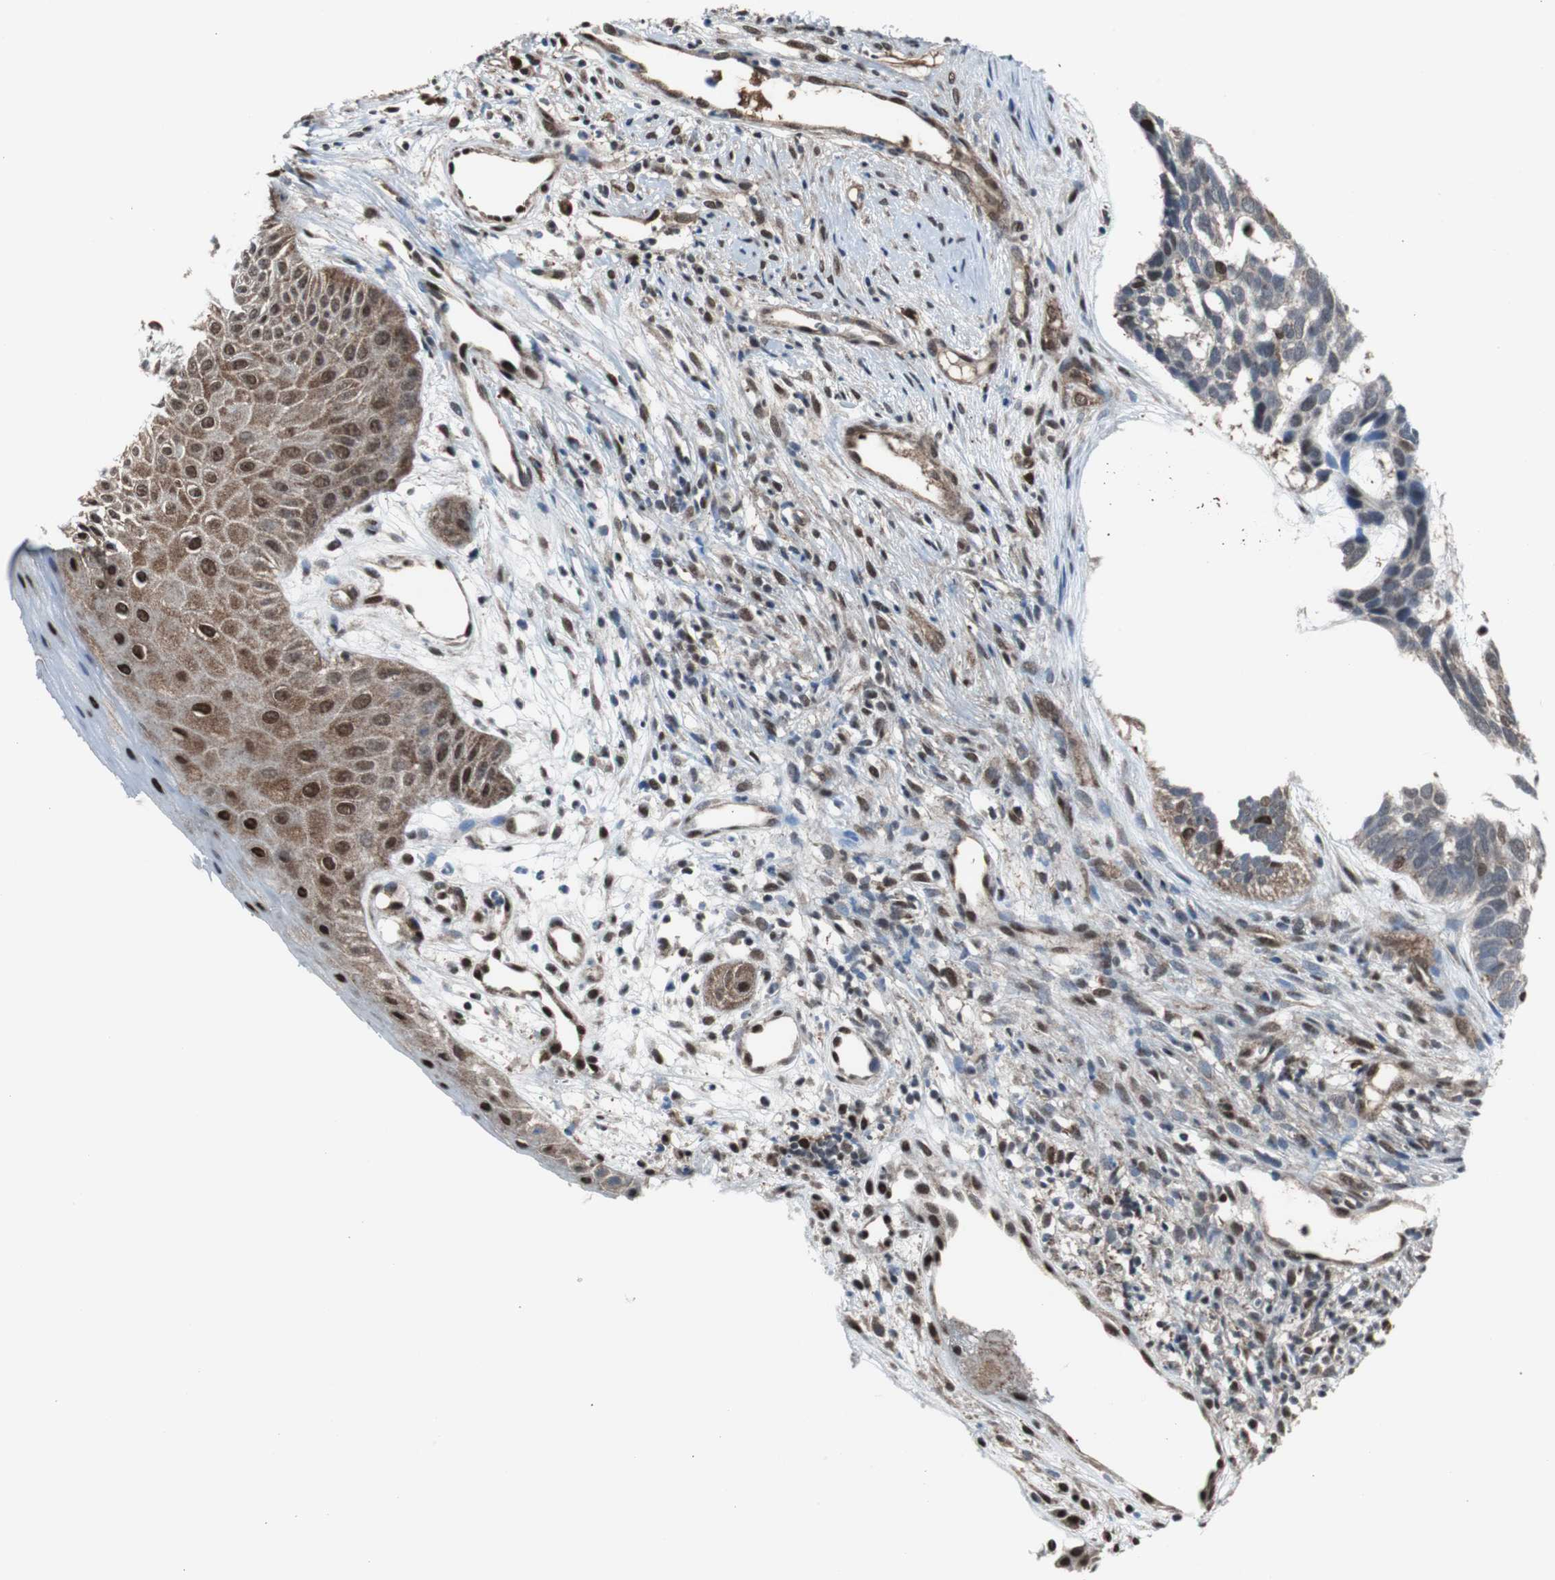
{"staining": {"intensity": "moderate", "quantity": "<25%", "location": "nuclear"}, "tissue": "skin cancer", "cell_type": "Tumor cells", "image_type": "cancer", "snomed": [{"axis": "morphology", "description": "Basal cell carcinoma"}, {"axis": "topography", "description": "Skin"}], "caption": "Basal cell carcinoma (skin) was stained to show a protein in brown. There is low levels of moderate nuclear staining in approximately <25% of tumor cells.", "gene": "VCP", "patient": {"sex": "male", "age": 87}}